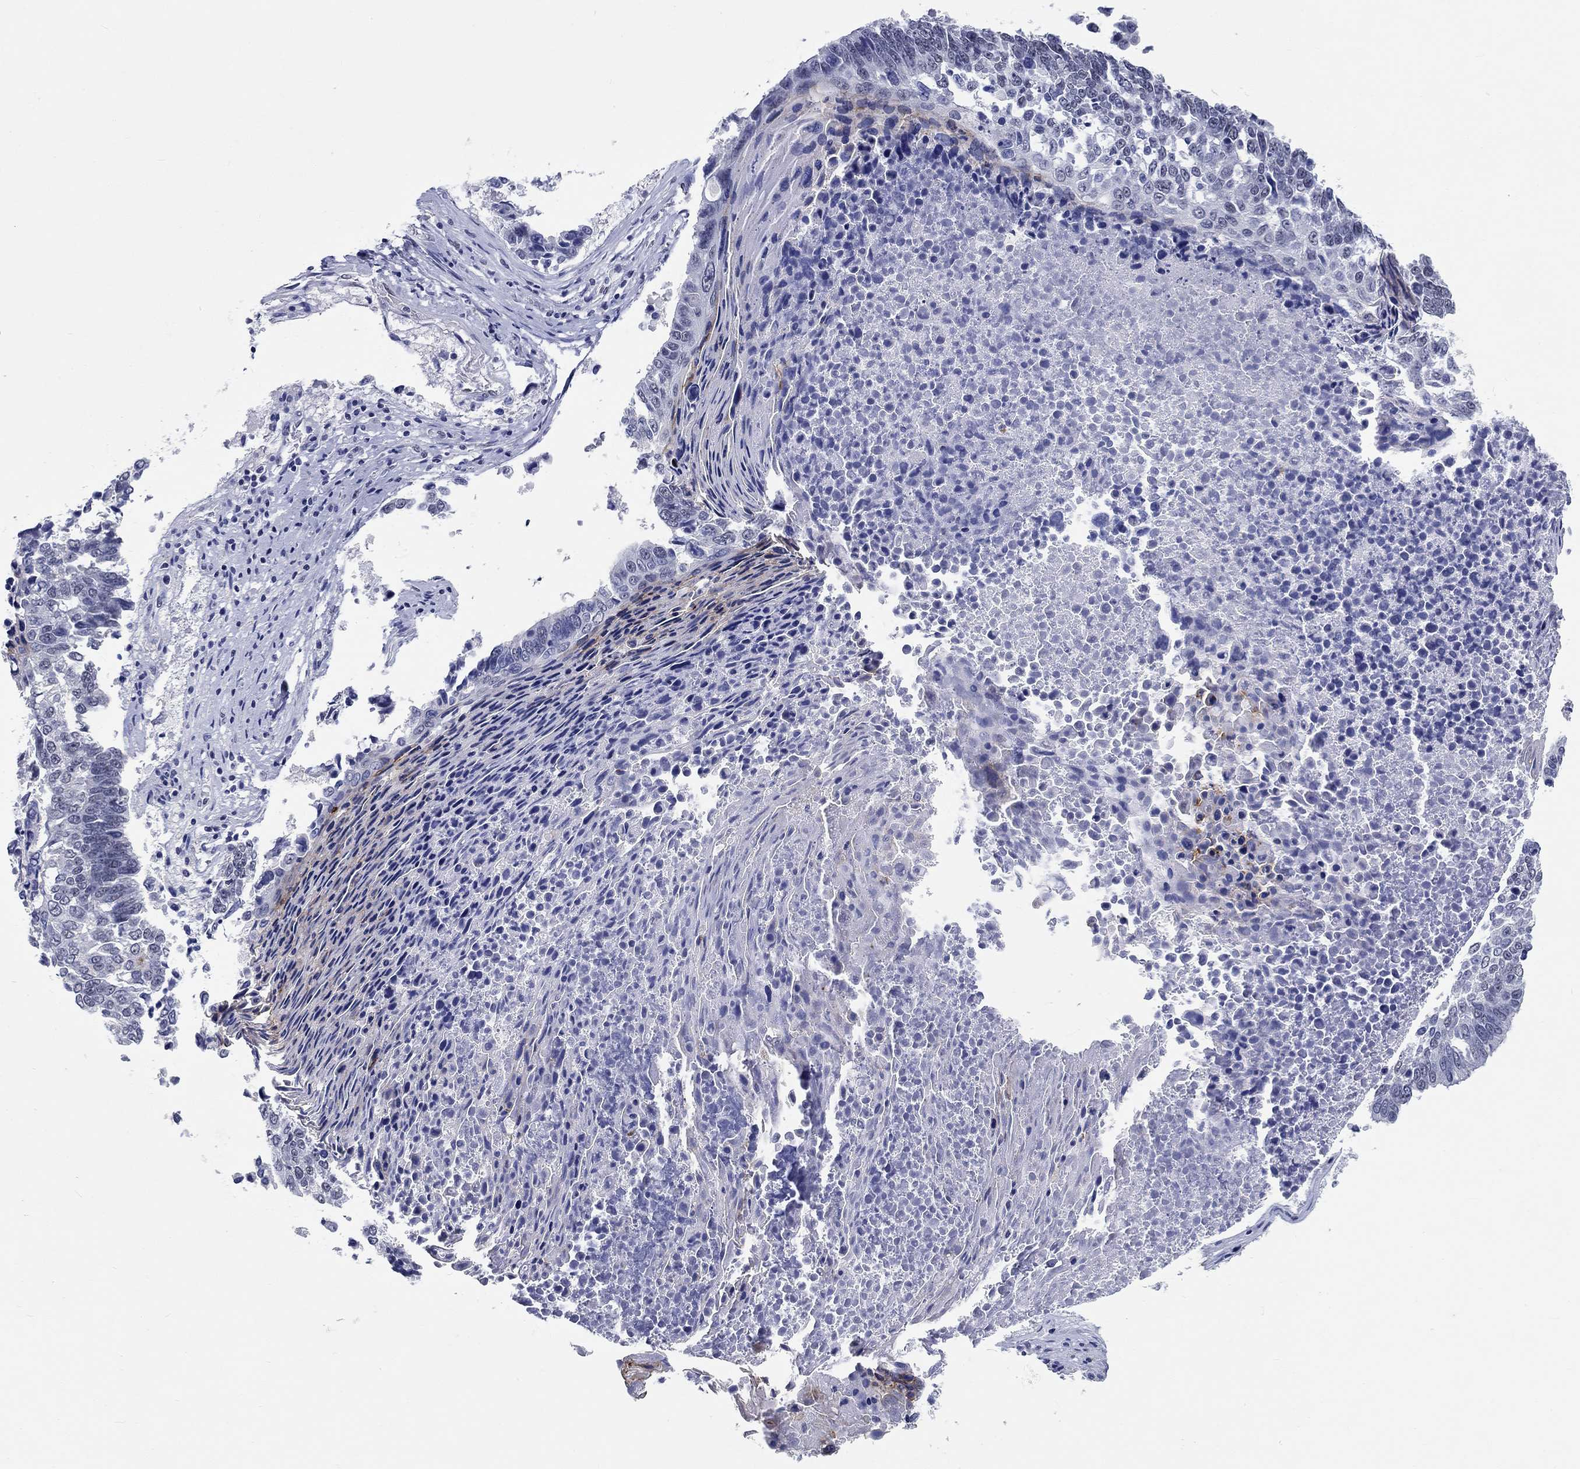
{"staining": {"intensity": "negative", "quantity": "none", "location": "none"}, "tissue": "lung cancer", "cell_type": "Tumor cells", "image_type": "cancer", "snomed": [{"axis": "morphology", "description": "Squamous cell carcinoma, NOS"}, {"axis": "topography", "description": "Lung"}], "caption": "The micrograph reveals no significant staining in tumor cells of lung cancer.", "gene": "GRIN1", "patient": {"sex": "male", "age": 73}}